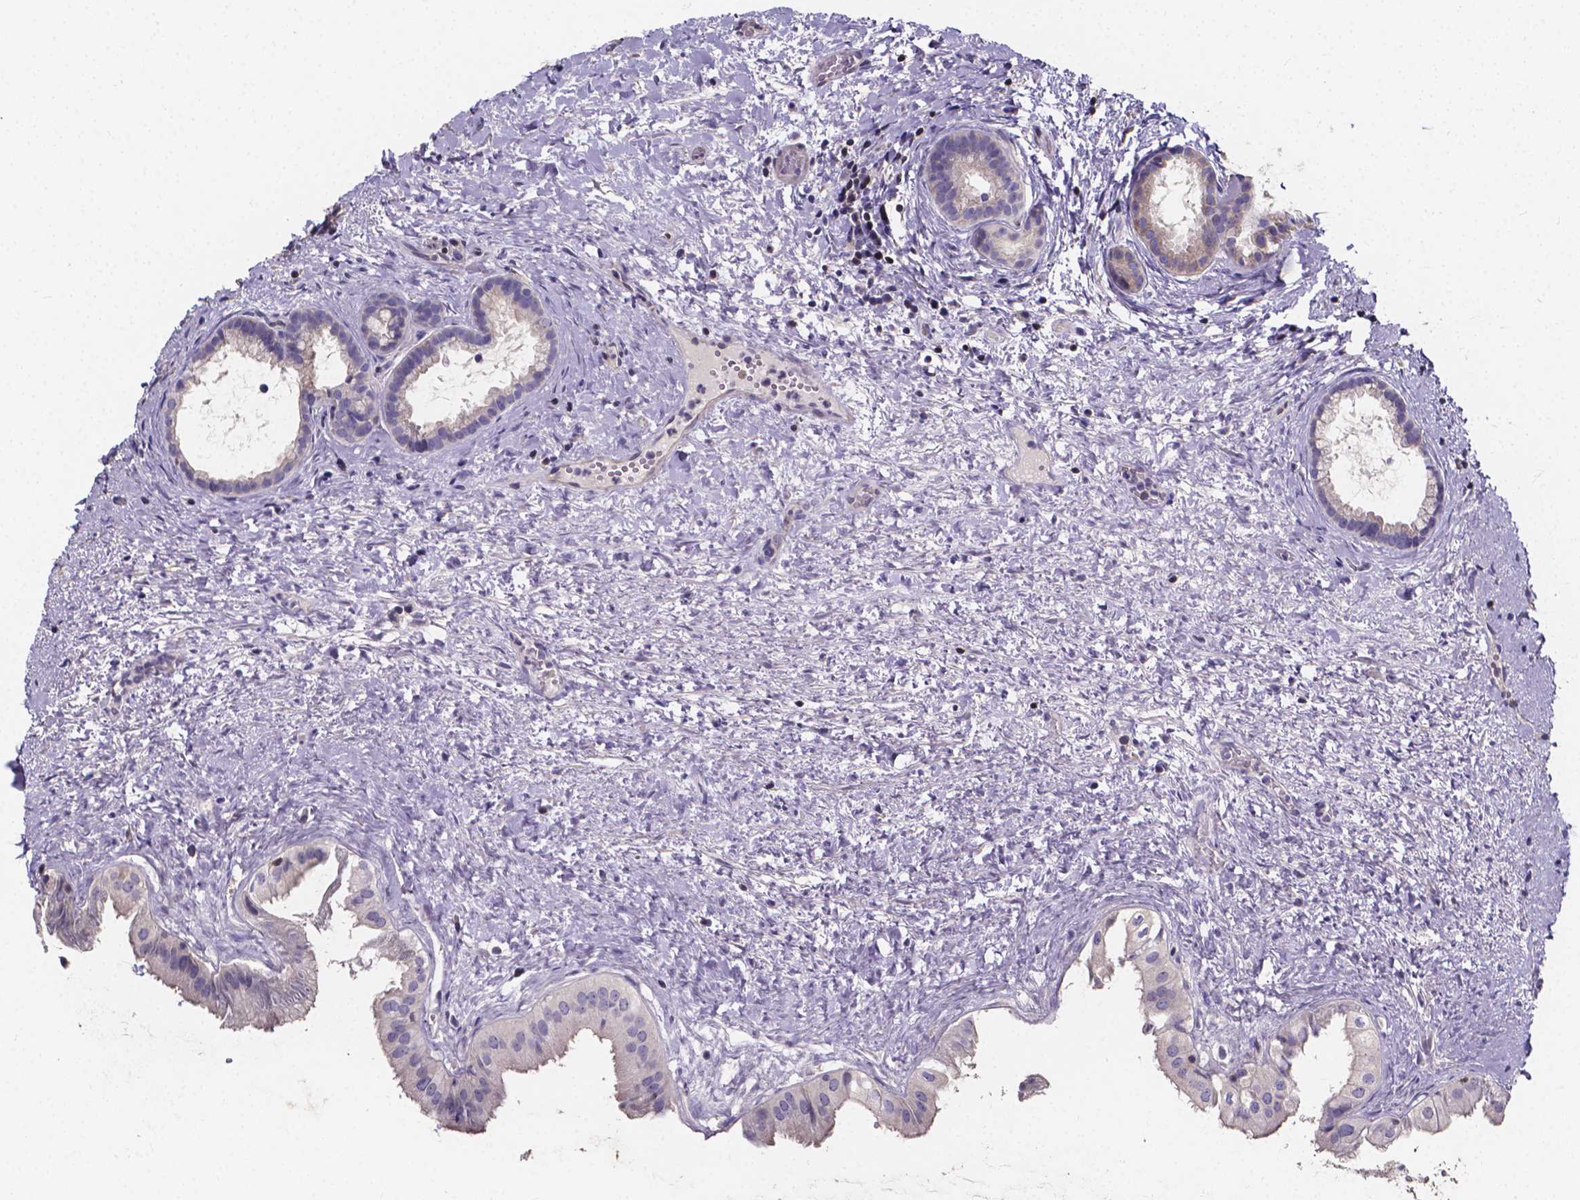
{"staining": {"intensity": "weak", "quantity": "<25%", "location": "cytoplasmic/membranous"}, "tissue": "gallbladder", "cell_type": "Glandular cells", "image_type": "normal", "snomed": [{"axis": "morphology", "description": "Normal tissue, NOS"}, {"axis": "topography", "description": "Gallbladder"}], "caption": "The photomicrograph displays no significant positivity in glandular cells of gallbladder.", "gene": "THEMIS", "patient": {"sex": "male", "age": 70}}